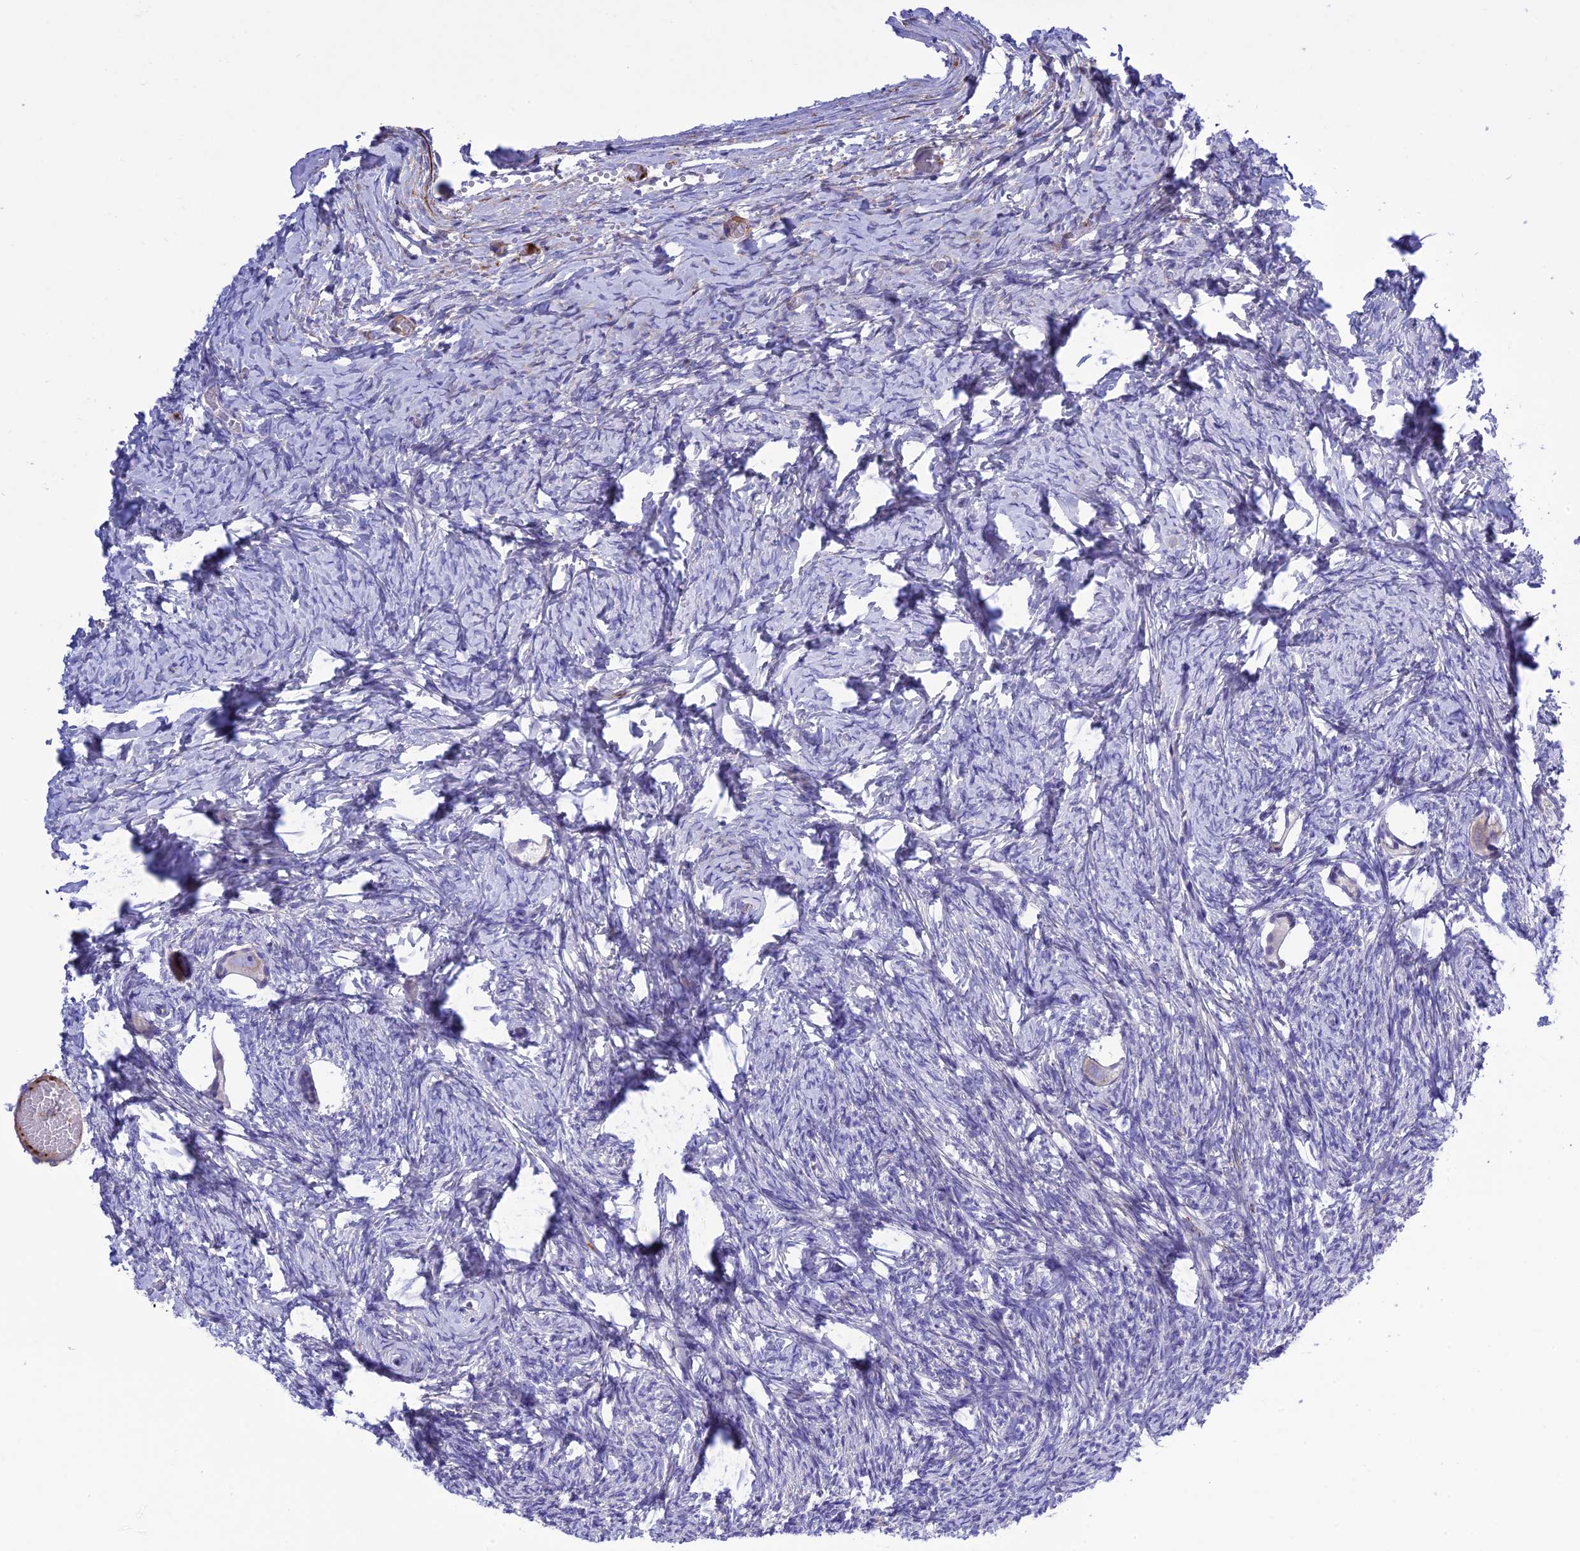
{"staining": {"intensity": "negative", "quantity": "none", "location": "none"}, "tissue": "ovary", "cell_type": "Follicle cells", "image_type": "normal", "snomed": [{"axis": "morphology", "description": "Normal tissue, NOS"}, {"axis": "topography", "description": "Ovary"}], "caption": "The photomicrograph reveals no staining of follicle cells in unremarkable ovary. (Stains: DAB (3,3'-diaminobenzidine) immunohistochemistry (IHC) with hematoxylin counter stain, Microscopy: brightfield microscopy at high magnification).", "gene": "FRA10AC1", "patient": {"sex": "female", "age": 27}}